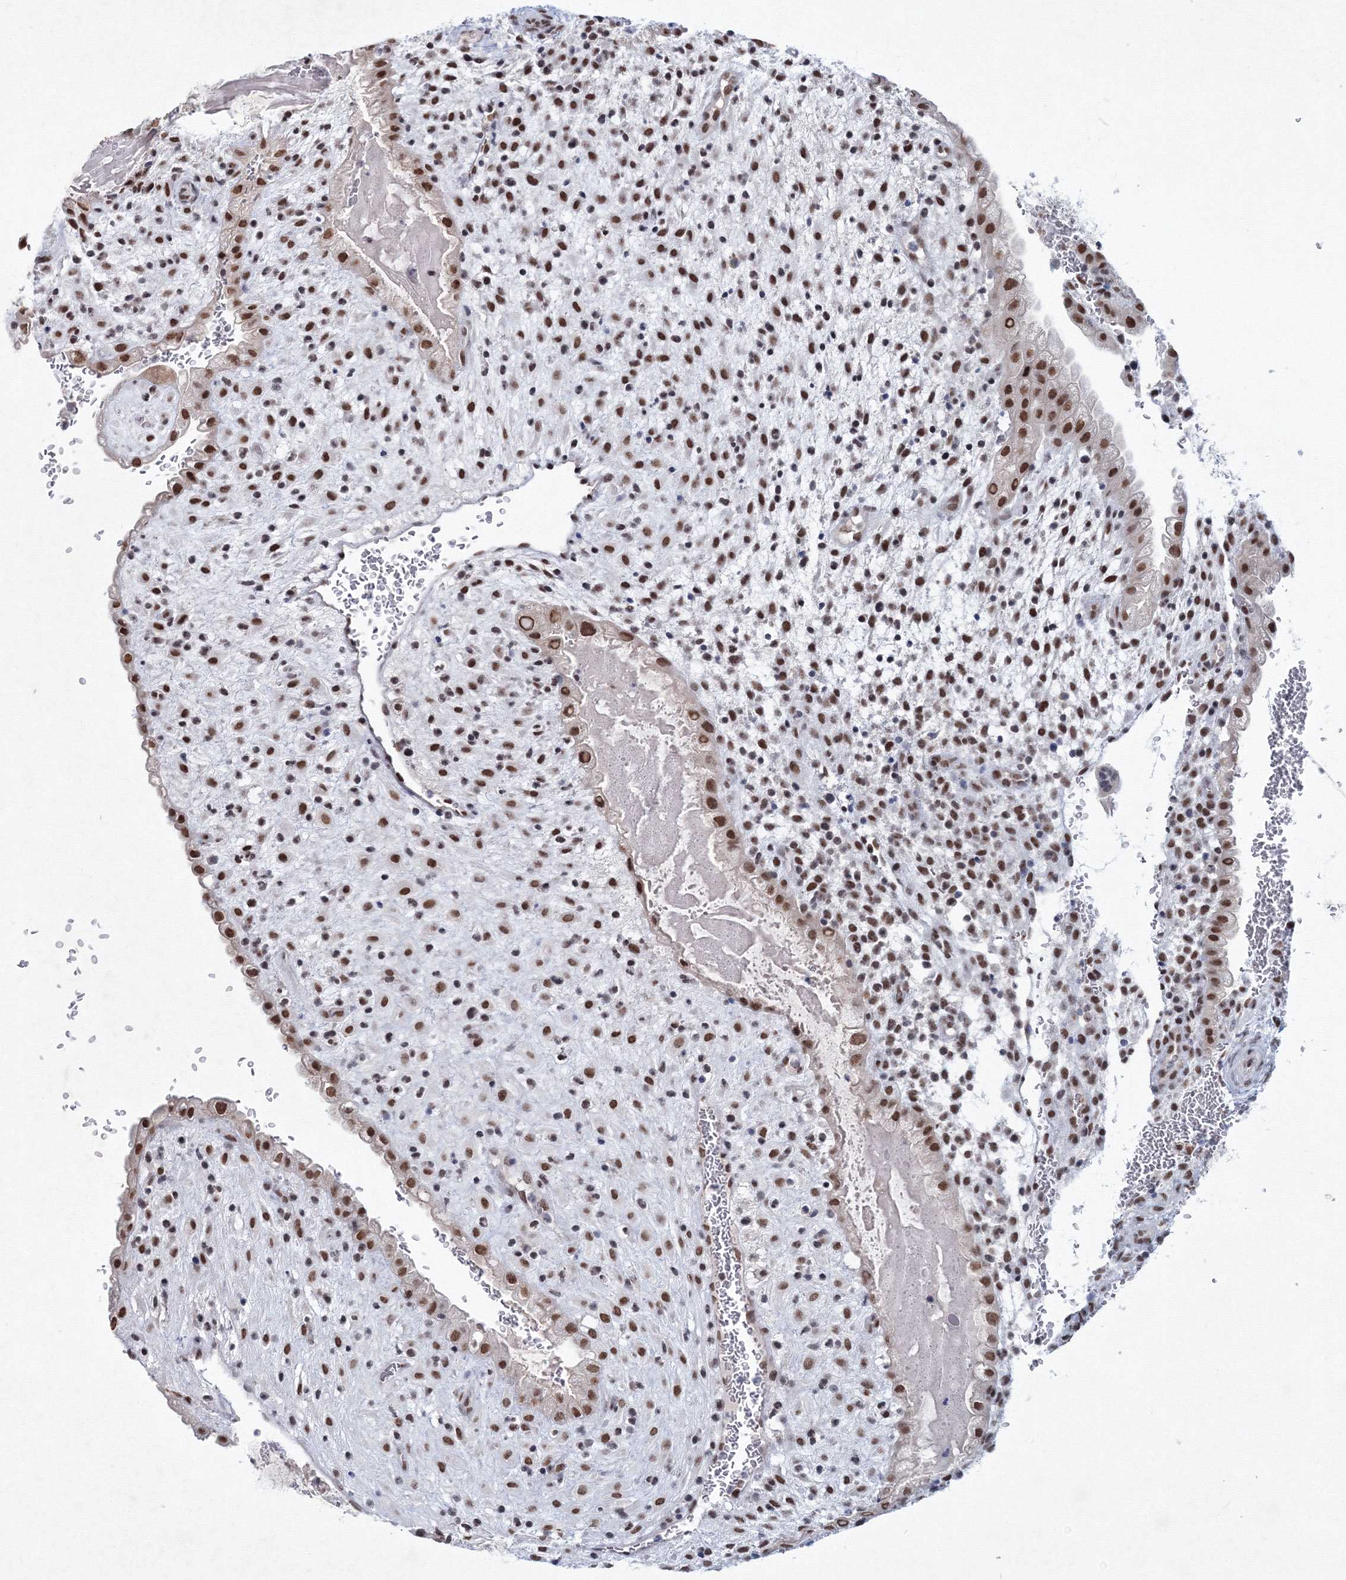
{"staining": {"intensity": "strong", "quantity": ">75%", "location": "nuclear"}, "tissue": "placenta", "cell_type": "Decidual cells", "image_type": "normal", "snomed": [{"axis": "morphology", "description": "Normal tissue, NOS"}, {"axis": "topography", "description": "Placenta"}], "caption": "Immunohistochemistry (IHC) staining of unremarkable placenta, which exhibits high levels of strong nuclear staining in about >75% of decidual cells indicating strong nuclear protein staining. The staining was performed using DAB (3,3'-diaminobenzidine) (brown) for protein detection and nuclei were counterstained in hematoxylin (blue).", "gene": "SF3B6", "patient": {"sex": "female", "age": 35}}